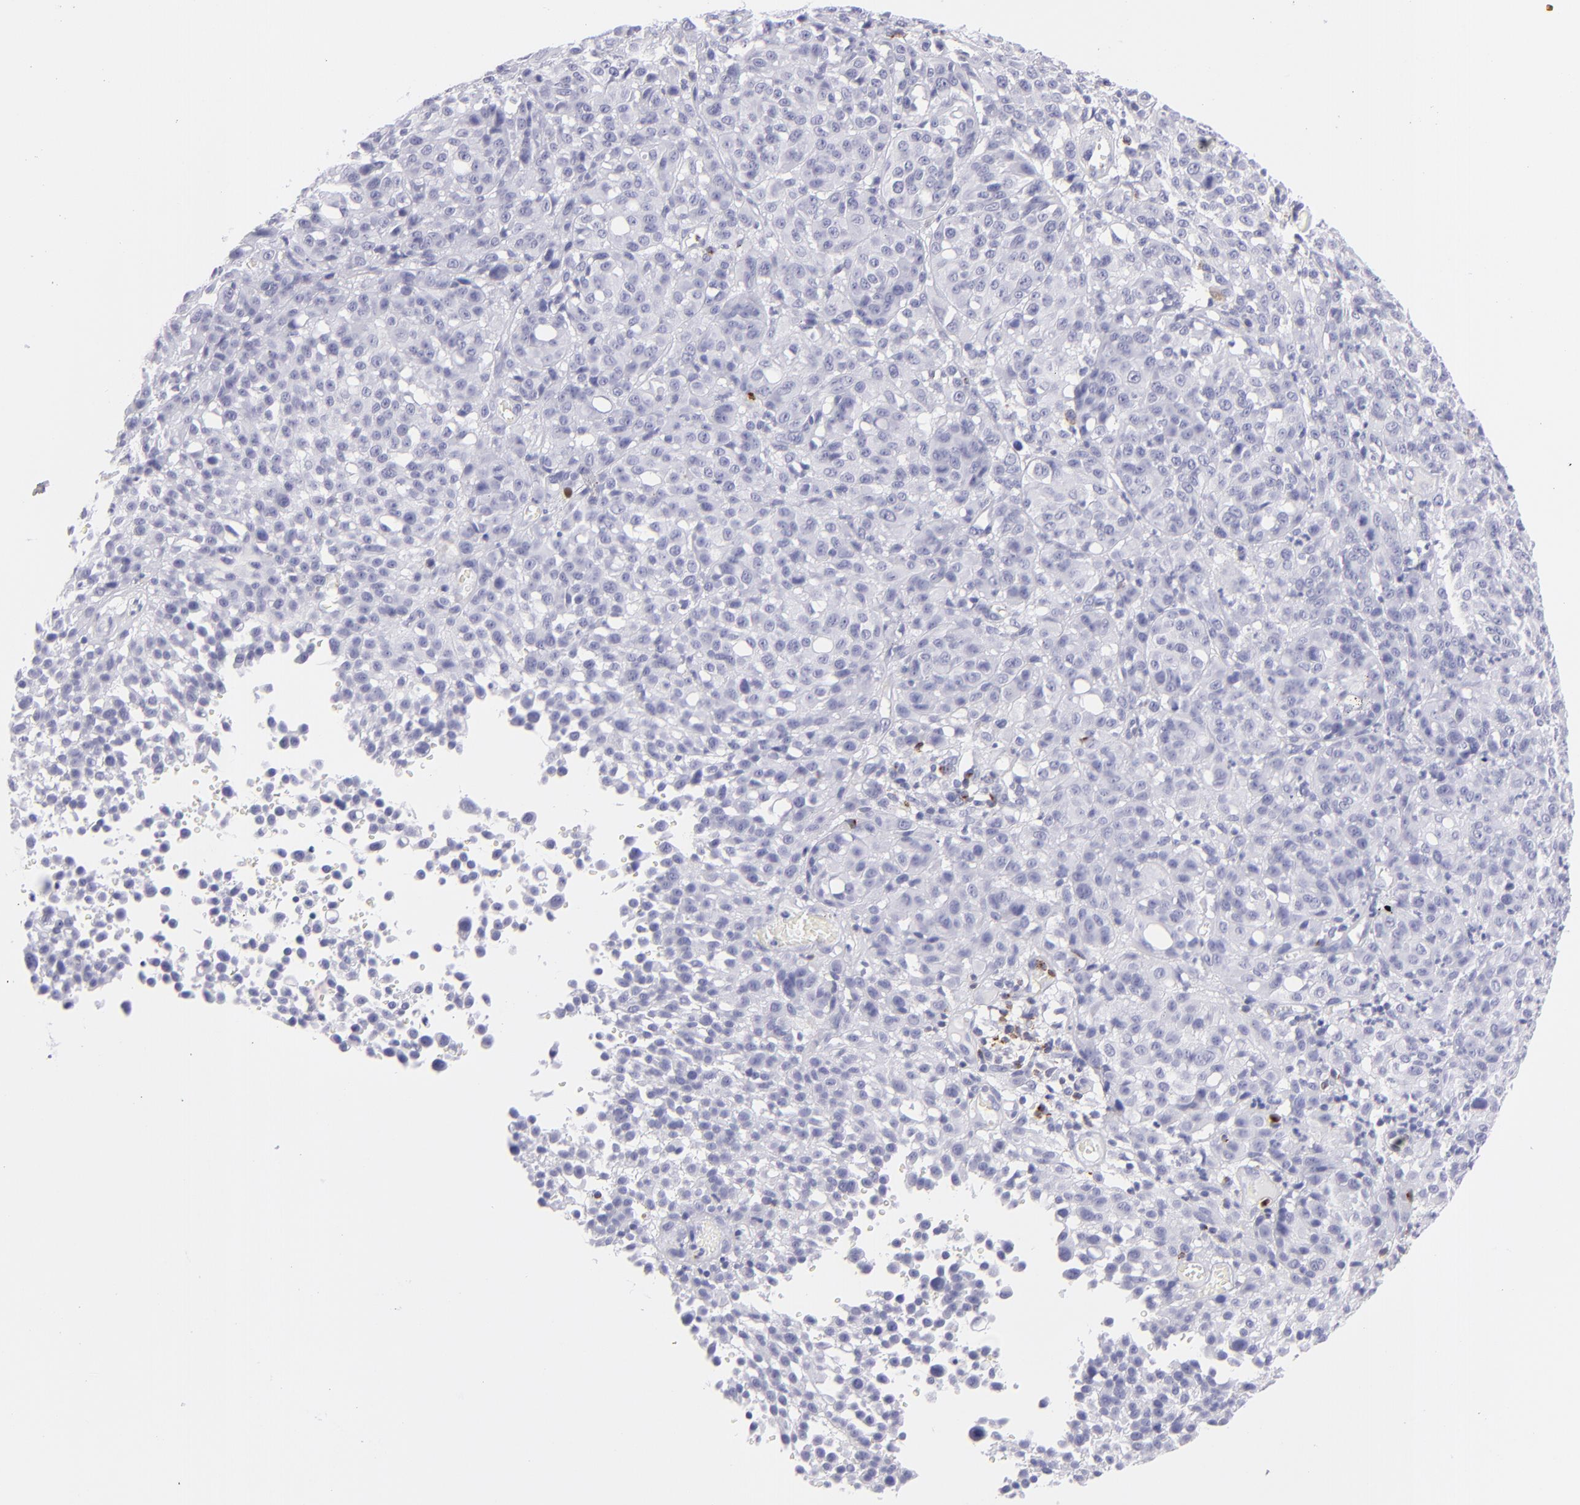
{"staining": {"intensity": "negative", "quantity": "none", "location": "none"}, "tissue": "melanoma", "cell_type": "Tumor cells", "image_type": "cancer", "snomed": [{"axis": "morphology", "description": "Malignant melanoma, NOS"}, {"axis": "topography", "description": "Skin"}], "caption": "Immunohistochemical staining of human melanoma reveals no significant positivity in tumor cells.", "gene": "PRF1", "patient": {"sex": "female", "age": 49}}